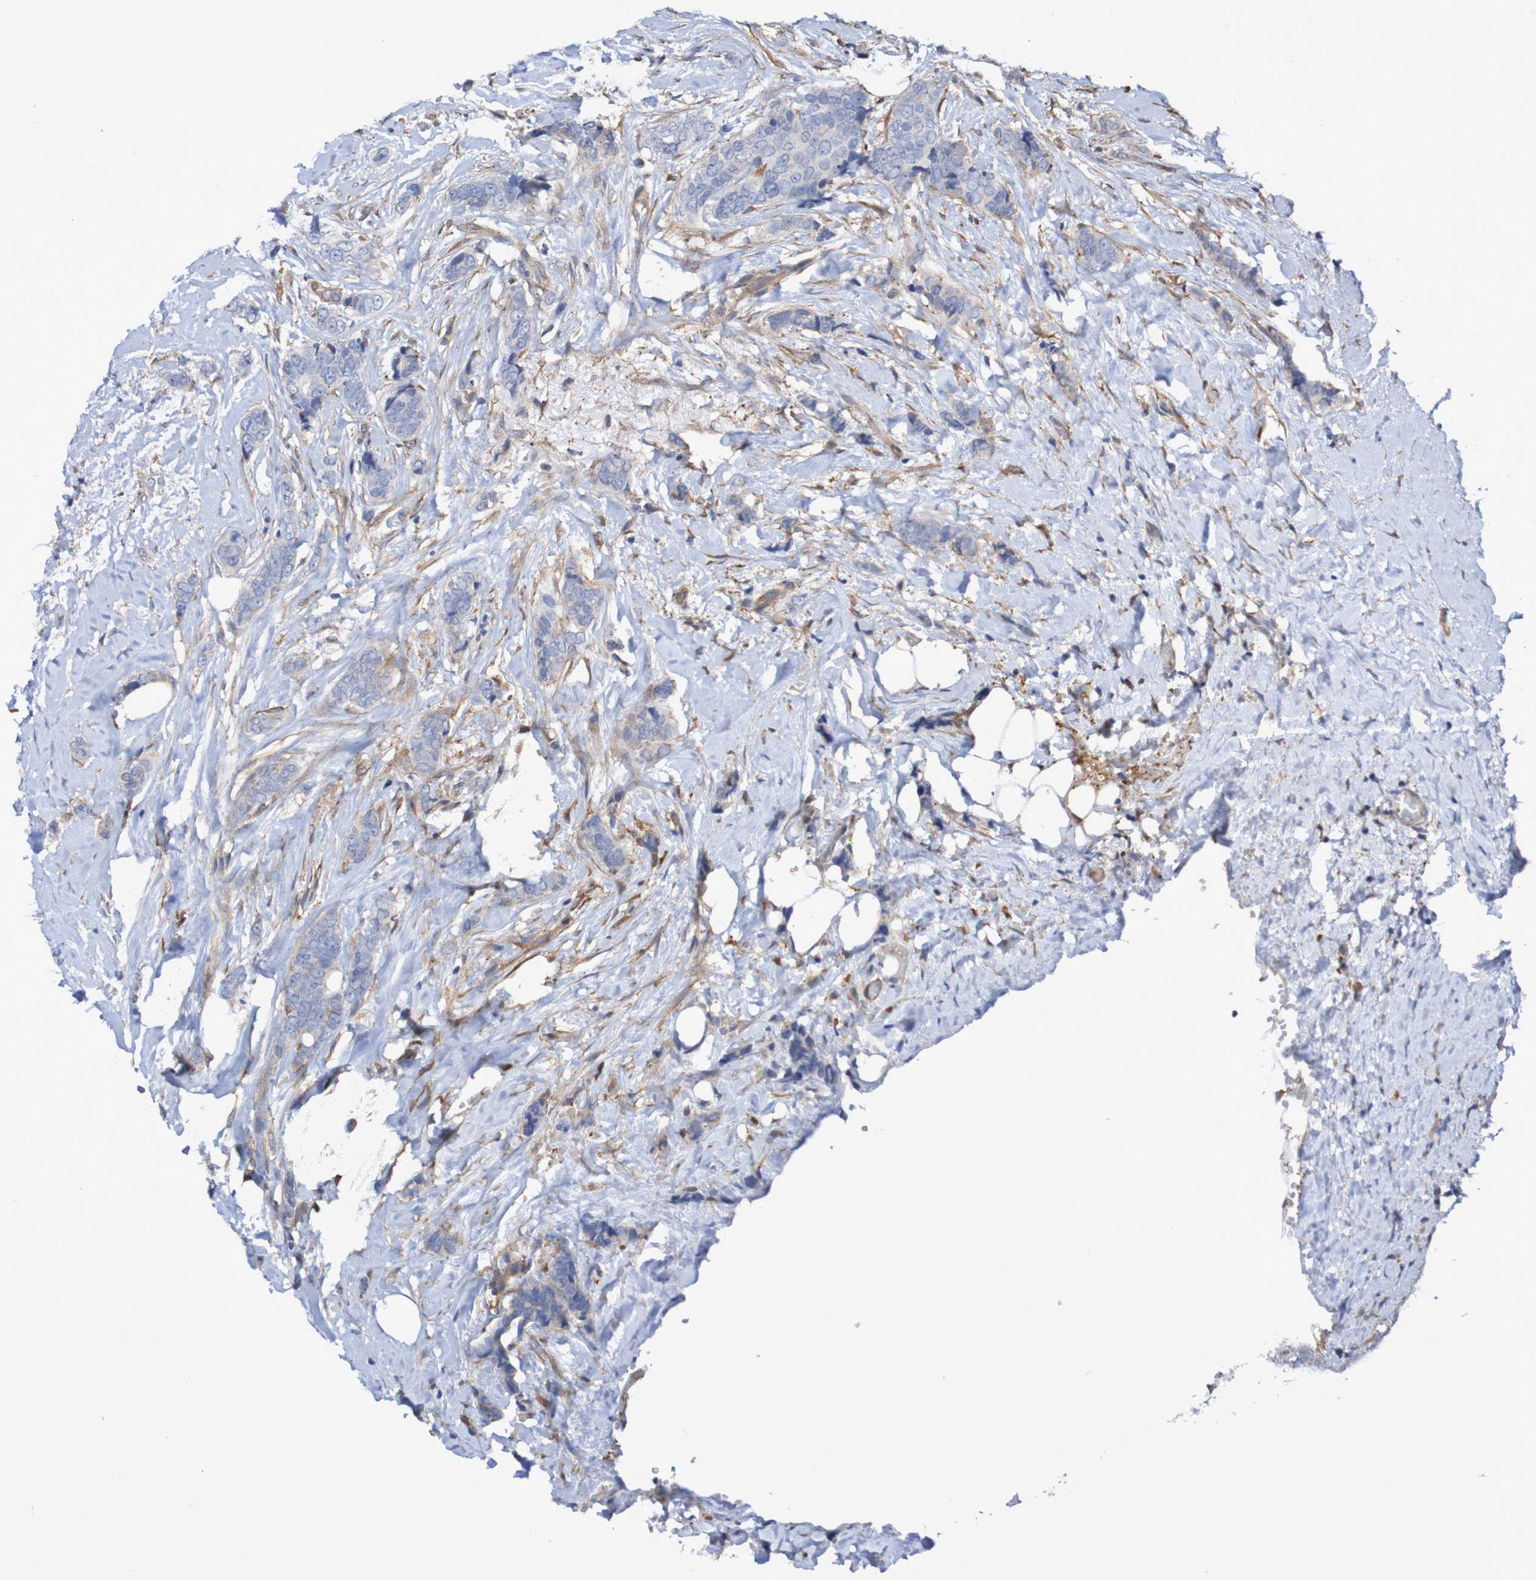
{"staining": {"intensity": "weak", "quantity": "25%-75%", "location": "cytoplasmic/membranous"}, "tissue": "breast cancer", "cell_type": "Tumor cells", "image_type": "cancer", "snomed": [{"axis": "morphology", "description": "Lobular carcinoma"}, {"axis": "topography", "description": "Skin"}, {"axis": "topography", "description": "Breast"}], "caption": "Protein staining reveals weak cytoplasmic/membranous staining in approximately 25%-75% of tumor cells in breast lobular carcinoma. (DAB = brown stain, brightfield microscopy at high magnification).", "gene": "SCRG1", "patient": {"sex": "female", "age": 46}}